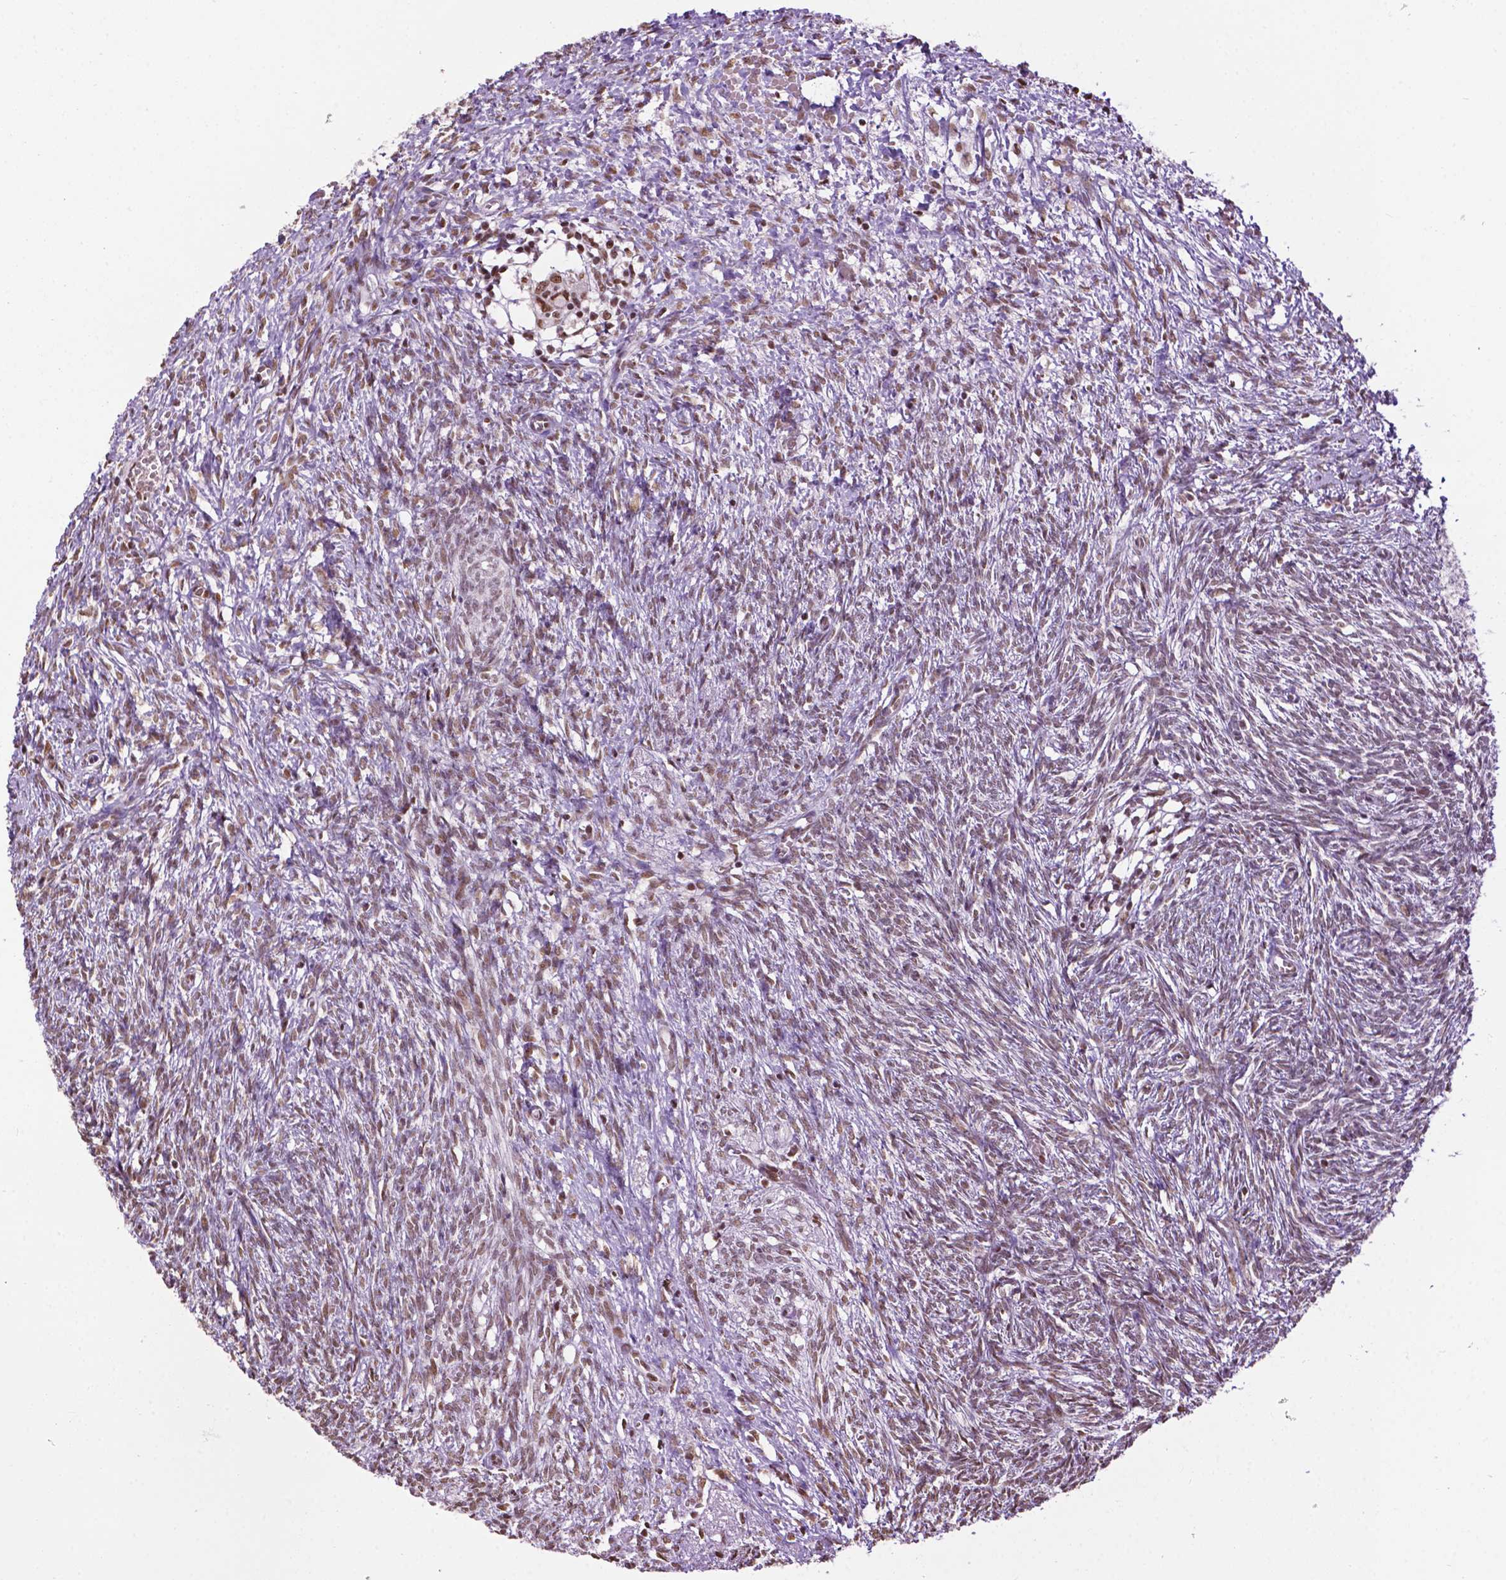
{"staining": {"intensity": "weak", "quantity": ">75%", "location": "nuclear"}, "tissue": "ovary", "cell_type": "Ovarian stroma cells", "image_type": "normal", "snomed": [{"axis": "morphology", "description": "Normal tissue, NOS"}, {"axis": "topography", "description": "Ovary"}], "caption": "Weak nuclear protein expression is identified in about >75% of ovarian stroma cells in ovary. (brown staining indicates protein expression, while blue staining denotes nuclei).", "gene": "COL23A1", "patient": {"sex": "female", "age": 46}}